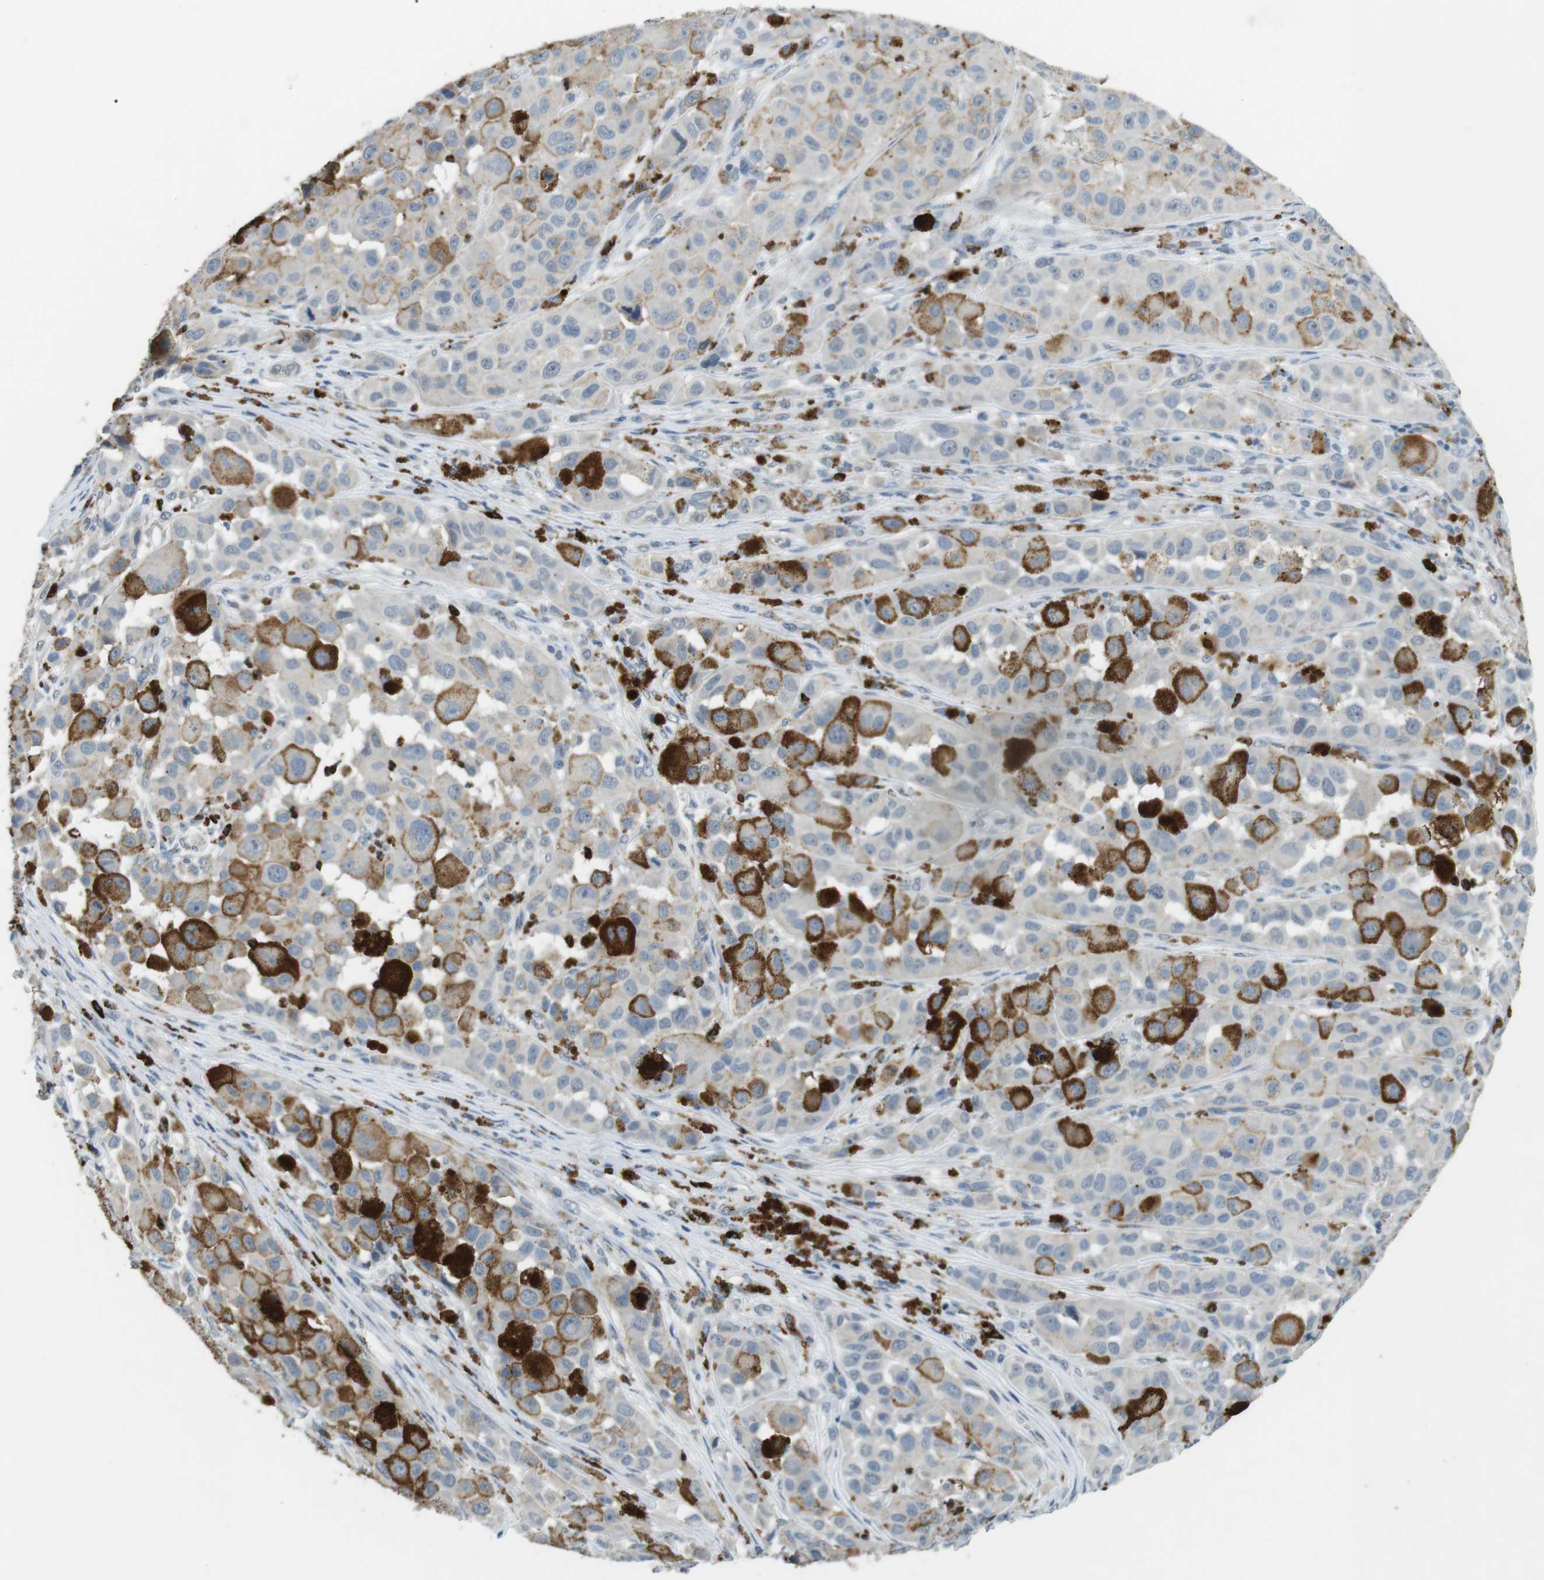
{"staining": {"intensity": "negative", "quantity": "none", "location": "none"}, "tissue": "melanoma", "cell_type": "Tumor cells", "image_type": "cancer", "snomed": [{"axis": "morphology", "description": "Malignant melanoma, NOS"}, {"axis": "topography", "description": "Skin"}], "caption": "Immunohistochemistry (IHC) micrograph of neoplastic tissue: malignant melanoma stained with DAB (3,3'-diaminobenzidine) displays no significant protein staining in tumor cells. Brightfield microscopy of immunohistochemistry stained with DAB (brown) and hematoxylin (blue), captured at high magnification.", "gene": "GZMM", "patient": {"sex": "female", "age": 46}}